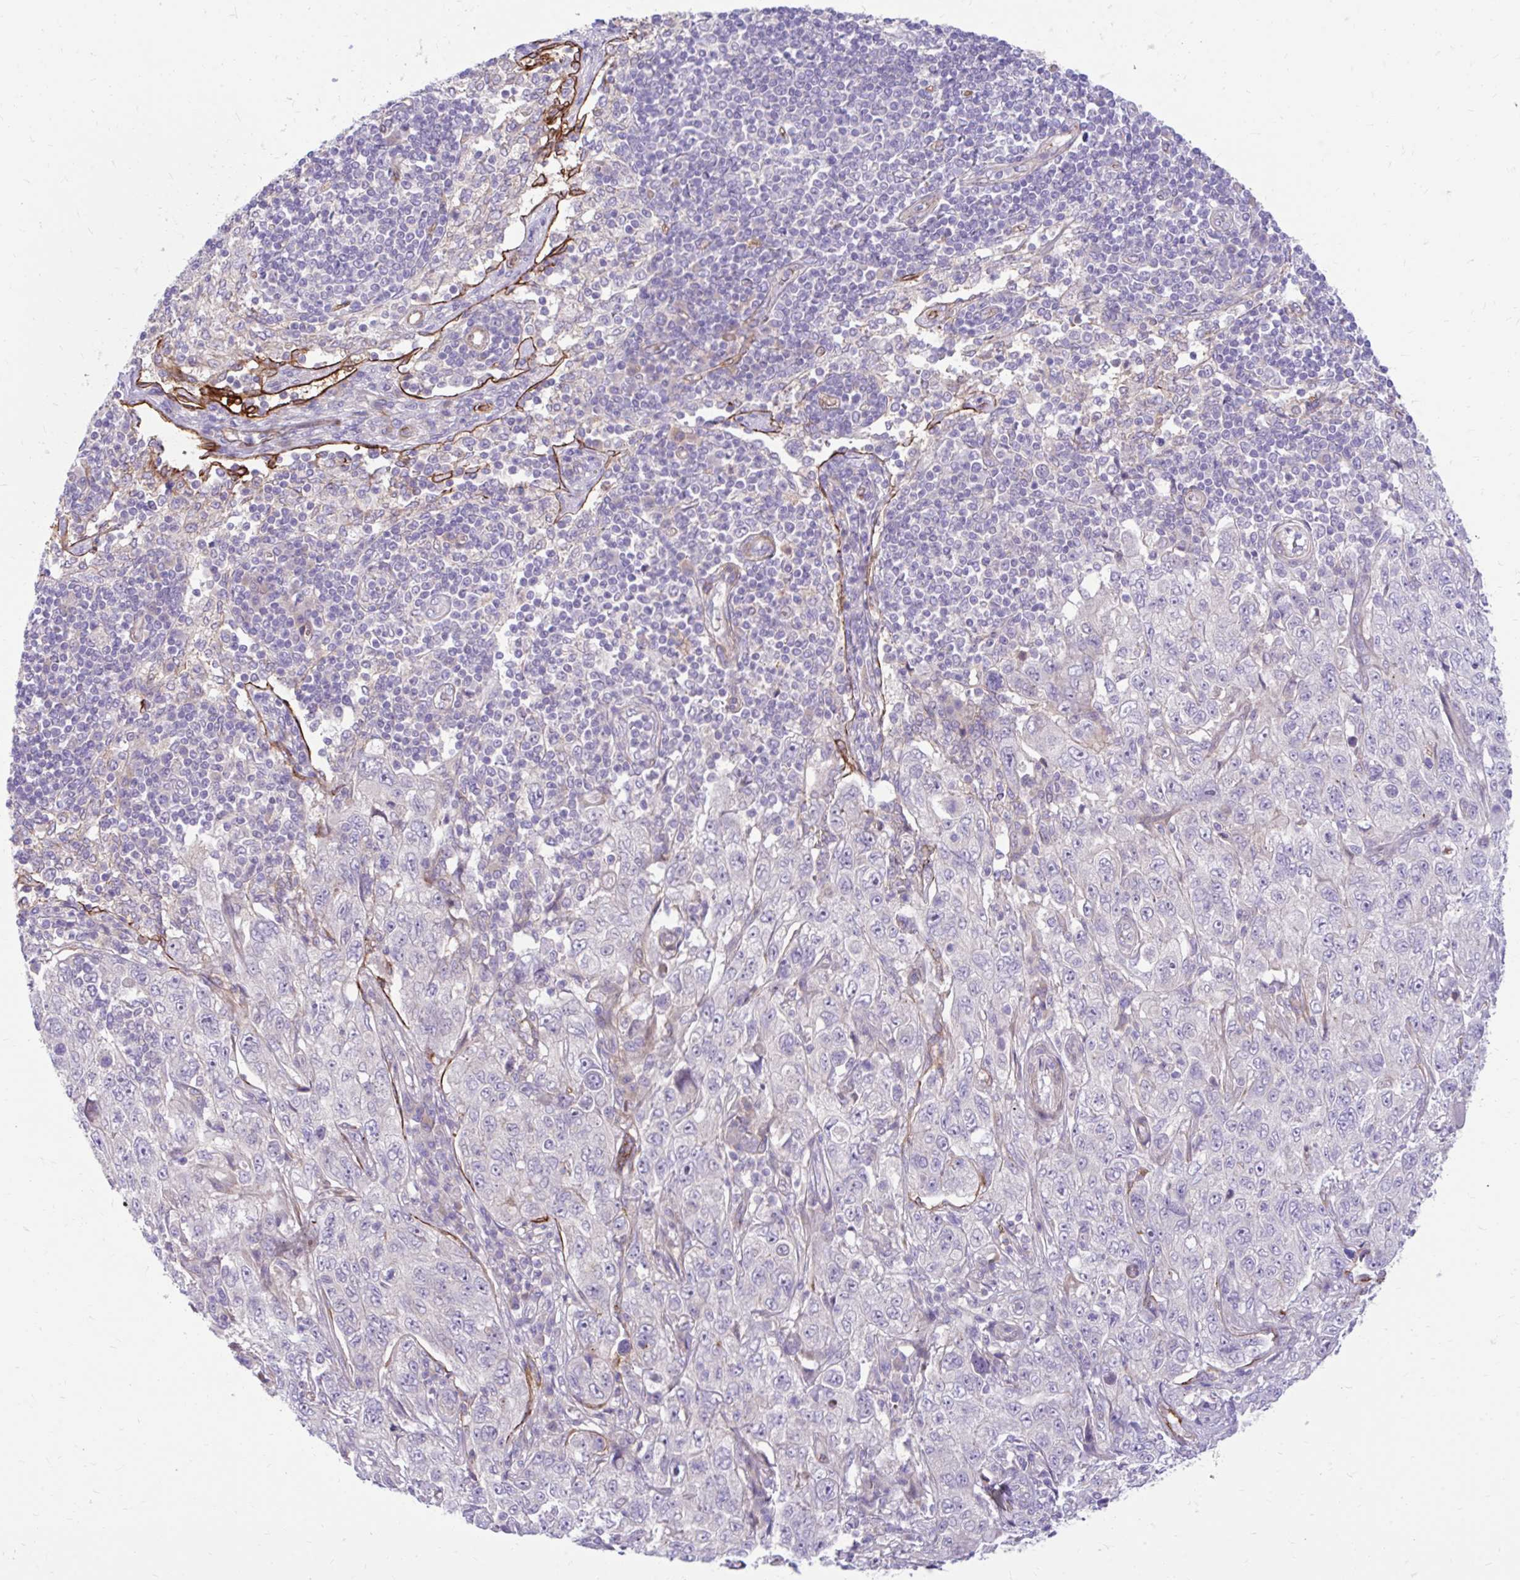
{"staining": {"intensity": "negative", "quantity": "none", "location": "none"}, "tissue": "pancreatic cancer", "cell_type": "Tumor cells", "image_type": "cancer", "snomed": [{"axis": "morphology", "description": "Adenocarcinoma, NOS"}, {"axis": "topography", "description": "Pancreas"}], "caption": "IHC of human adenocarcinoma (pancreatic) demonstrates no positivity in tumor cells.", "gene": "ESPNL", "patient": {"sex": "male", "age": 68}}